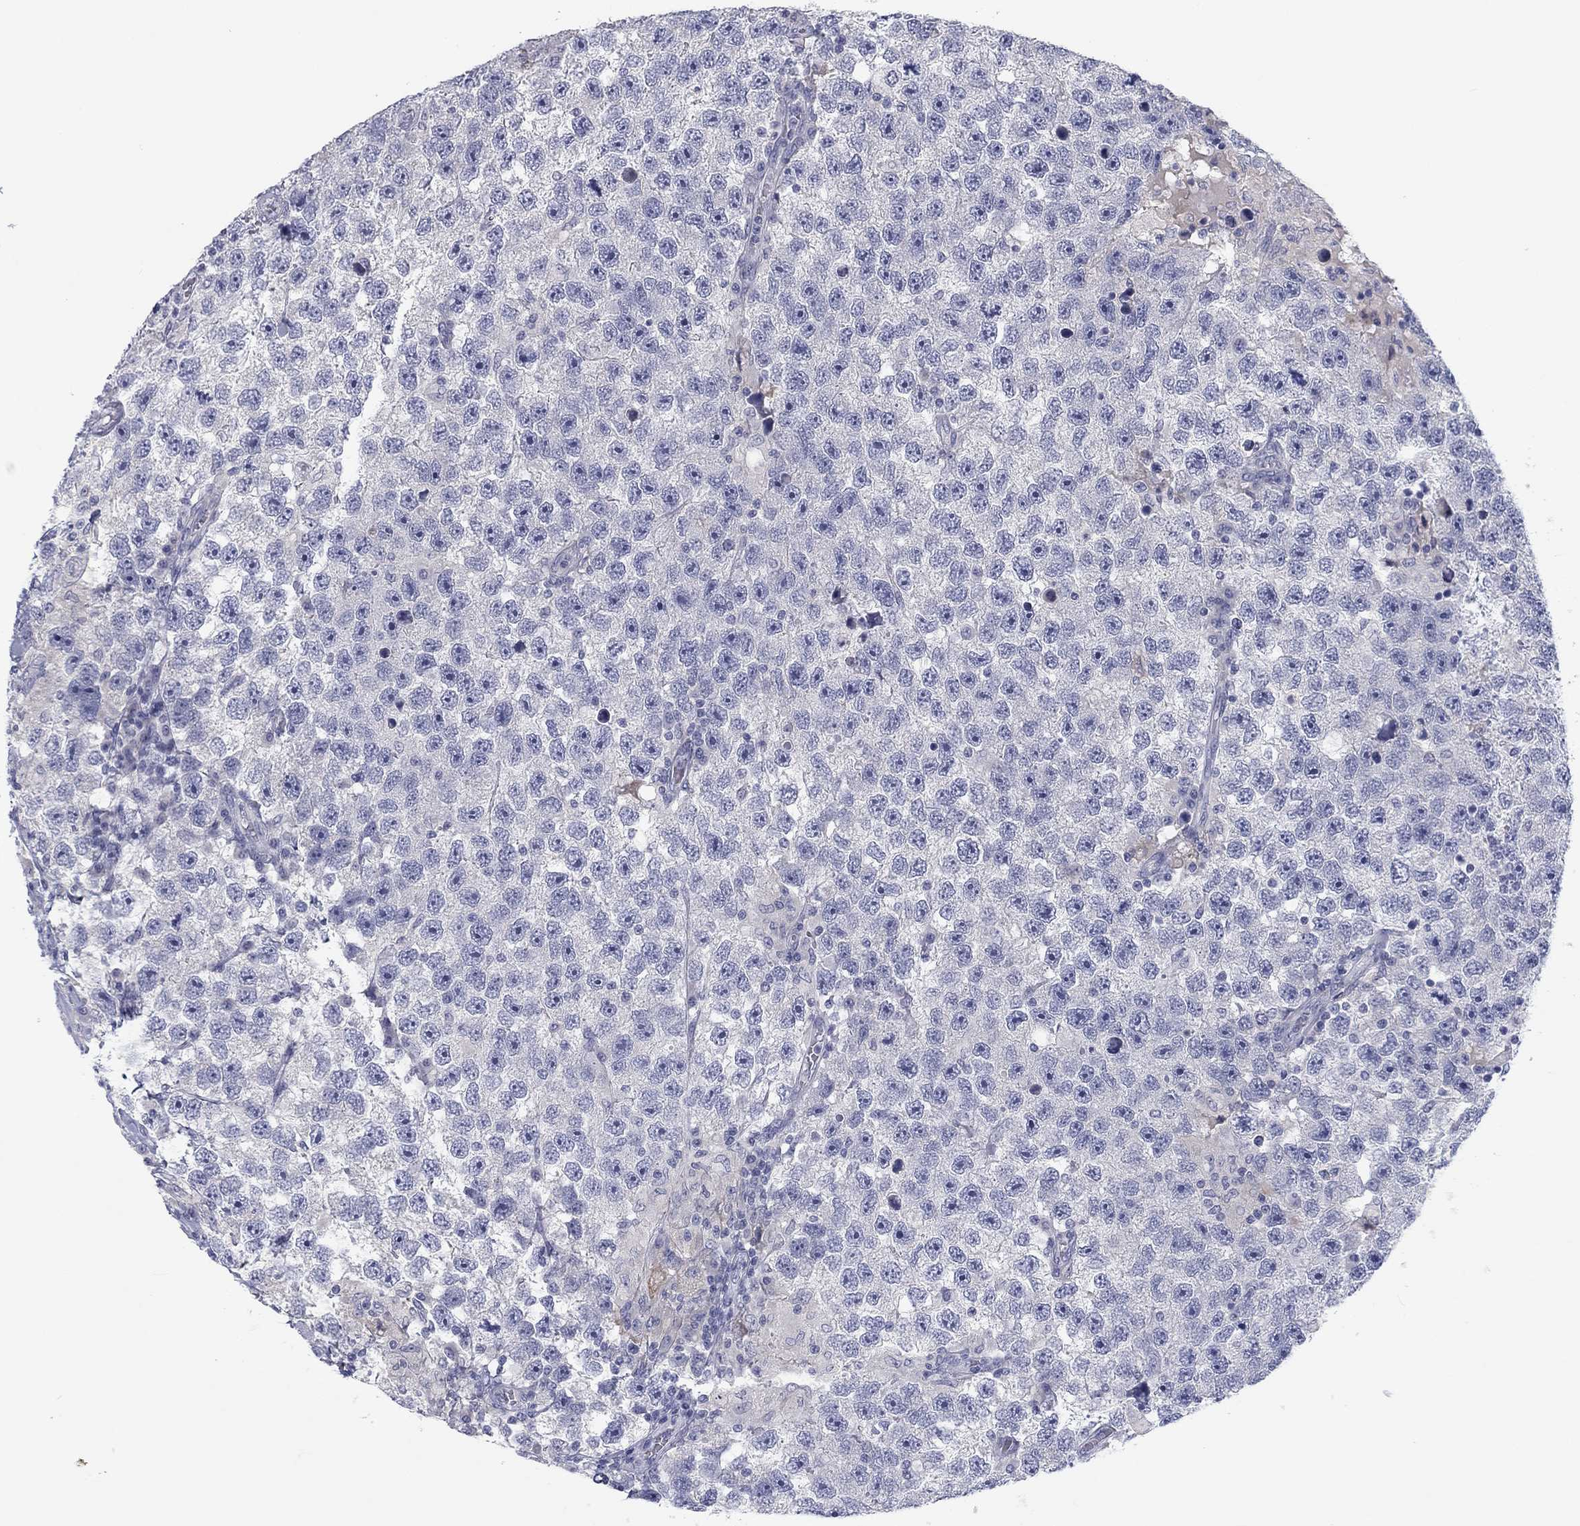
{"staining": {"intensity": "negative", "quantity": "none", "location": "none"}, "tissue": "testis cancer", "cell_type": "Tumor cells", "image_type": "cancer", "snomed": [{"axis": "morphology", "description": "Seminoma, NOS"}, {"axis": "topography", "description": "Testis"}], "caption": "Testis cancer was stained to show a protein in brown. There is no significant positivity in tumor cells.", "gene": "CALB1", "patient": {"sex": "male", "age": 26}}